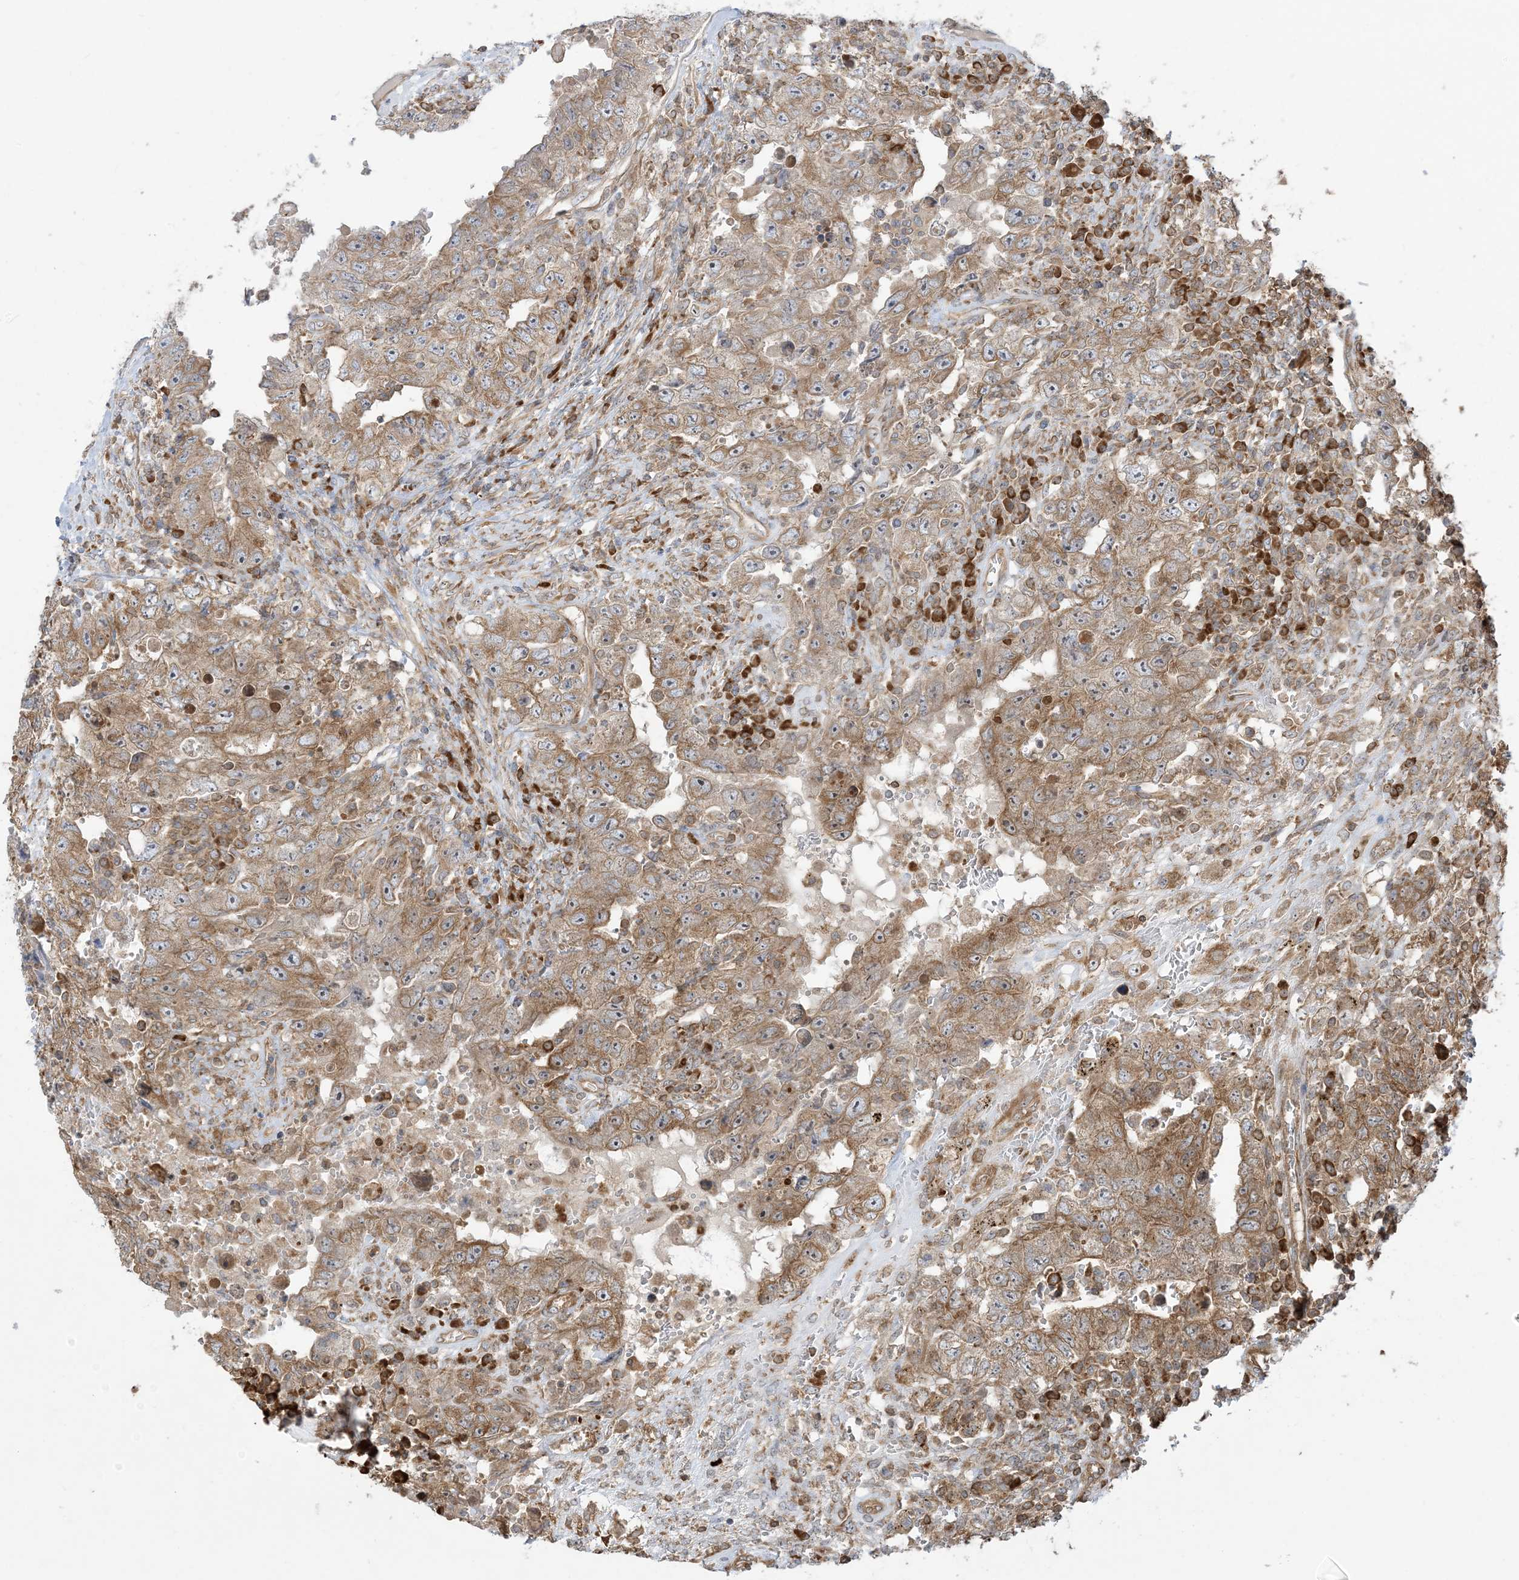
{"staining": {"intensity": "moderate", "quantity": ">75%", "location": "cytoplasmic/membranous"}, "tissue": "testis cancer", "cell_type": "Tumor cells", "image_type": "cancer", "snomed": [{"axis": "morphology", "description": "Carcinoma, Embryonal, NOS"}, {"axis": "topography", "description": "Testis"}], "caption": "Moderate cytoplasmic/membranous expression is appreciated in about >75% of tumor cells in embryonal carcinoma (testis). Using DAB (3,3'-diaminobenzidine) (brown) and hematoxylin (blue) stains, captured at high magnification using brightfield microscopy.", "gene": "SRP72", "patient": {"sex": "male", "age": 26}}